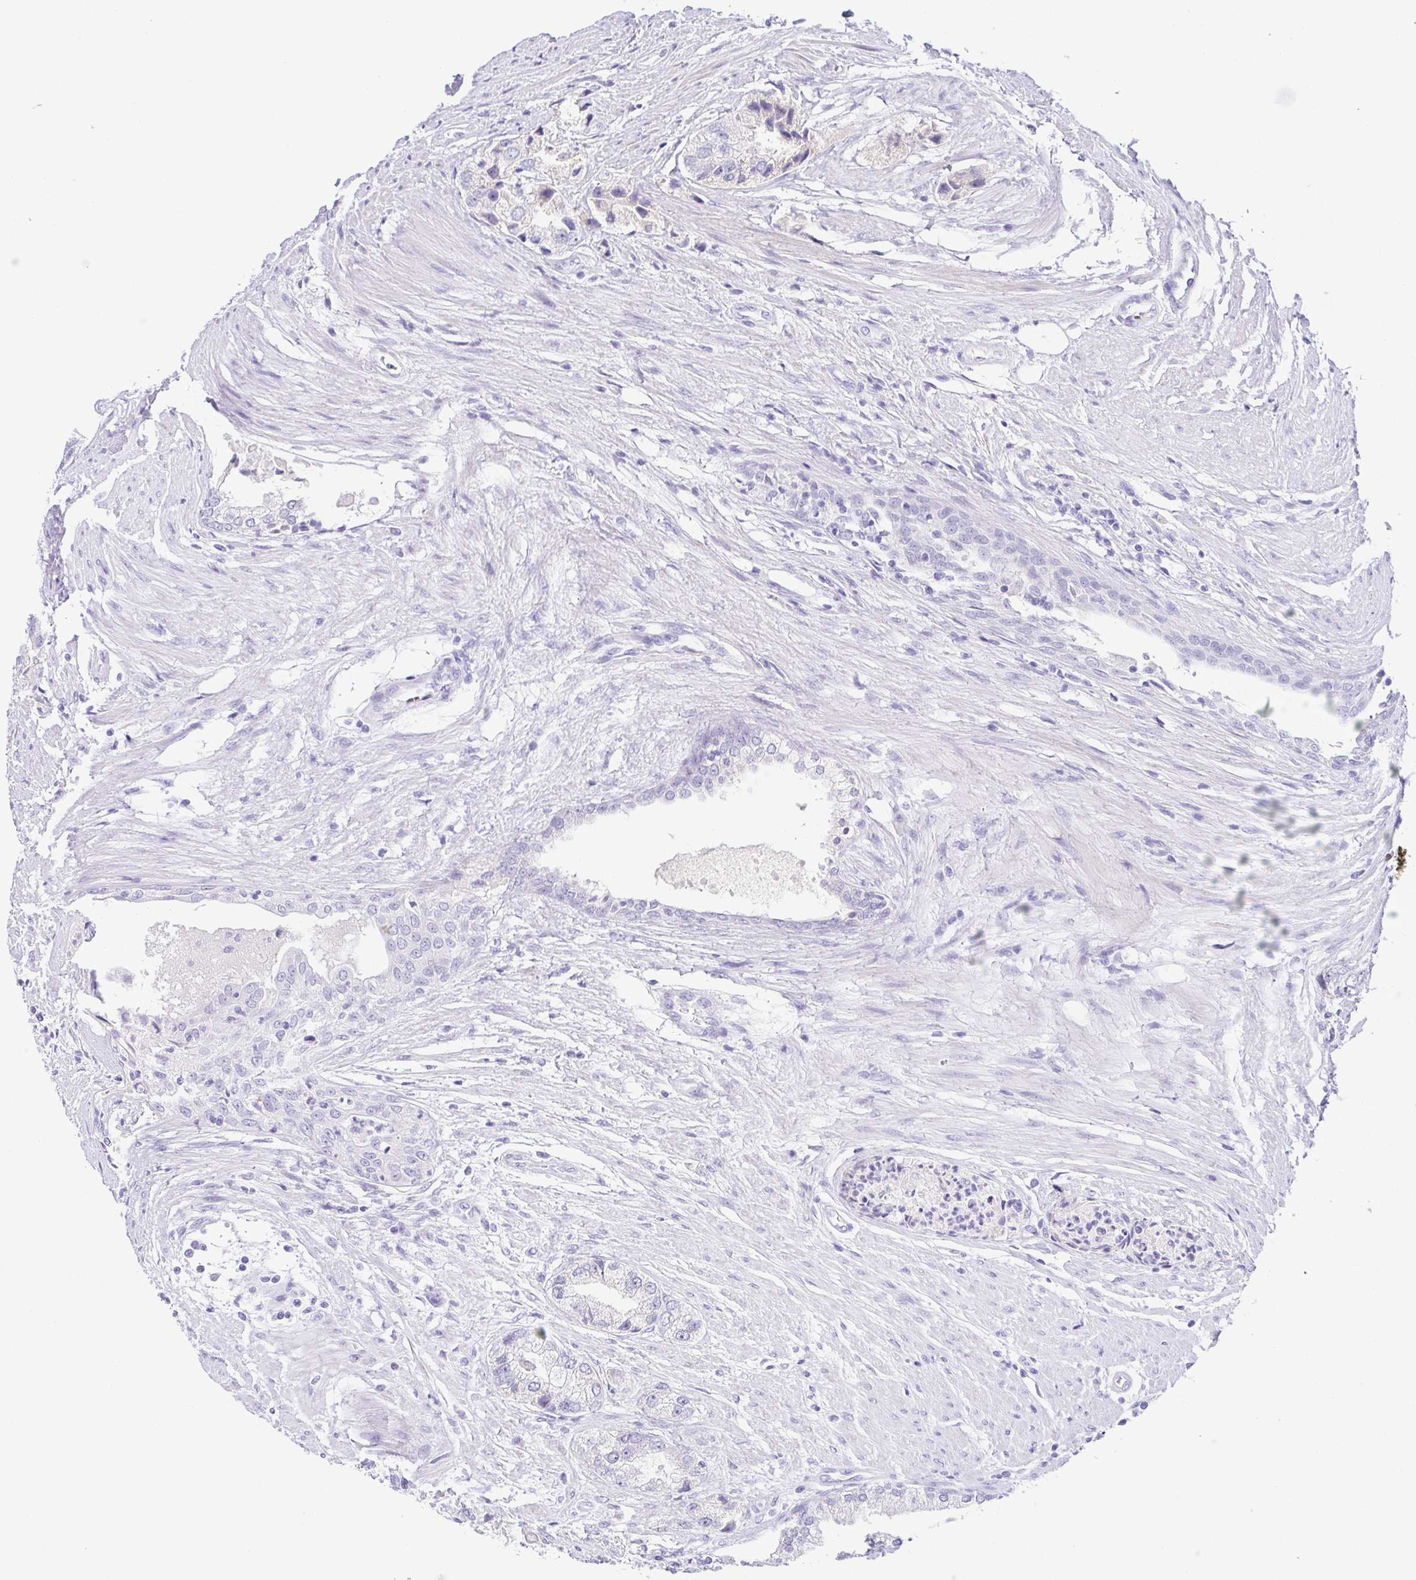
{"staining": {"intensity": "negative", "quantity": "none", "location": "none"}, "tissue": "prostate cancer", "cell_type": "Tumor cells", "image_type": "cancer", "snomed": [{"axis": "morphology", "description": "Adenocarcinoma, Low grade"}, {"axis": "topography", "description": "Prostate"}], "caption": "Human prostate adenocarcinoma (low-grade) stained for a protein using immunohistochemistry demonstrates no expression in tumor cells.", "gene": "A1BG", "patient": {"sex": "male", "age": 69}}